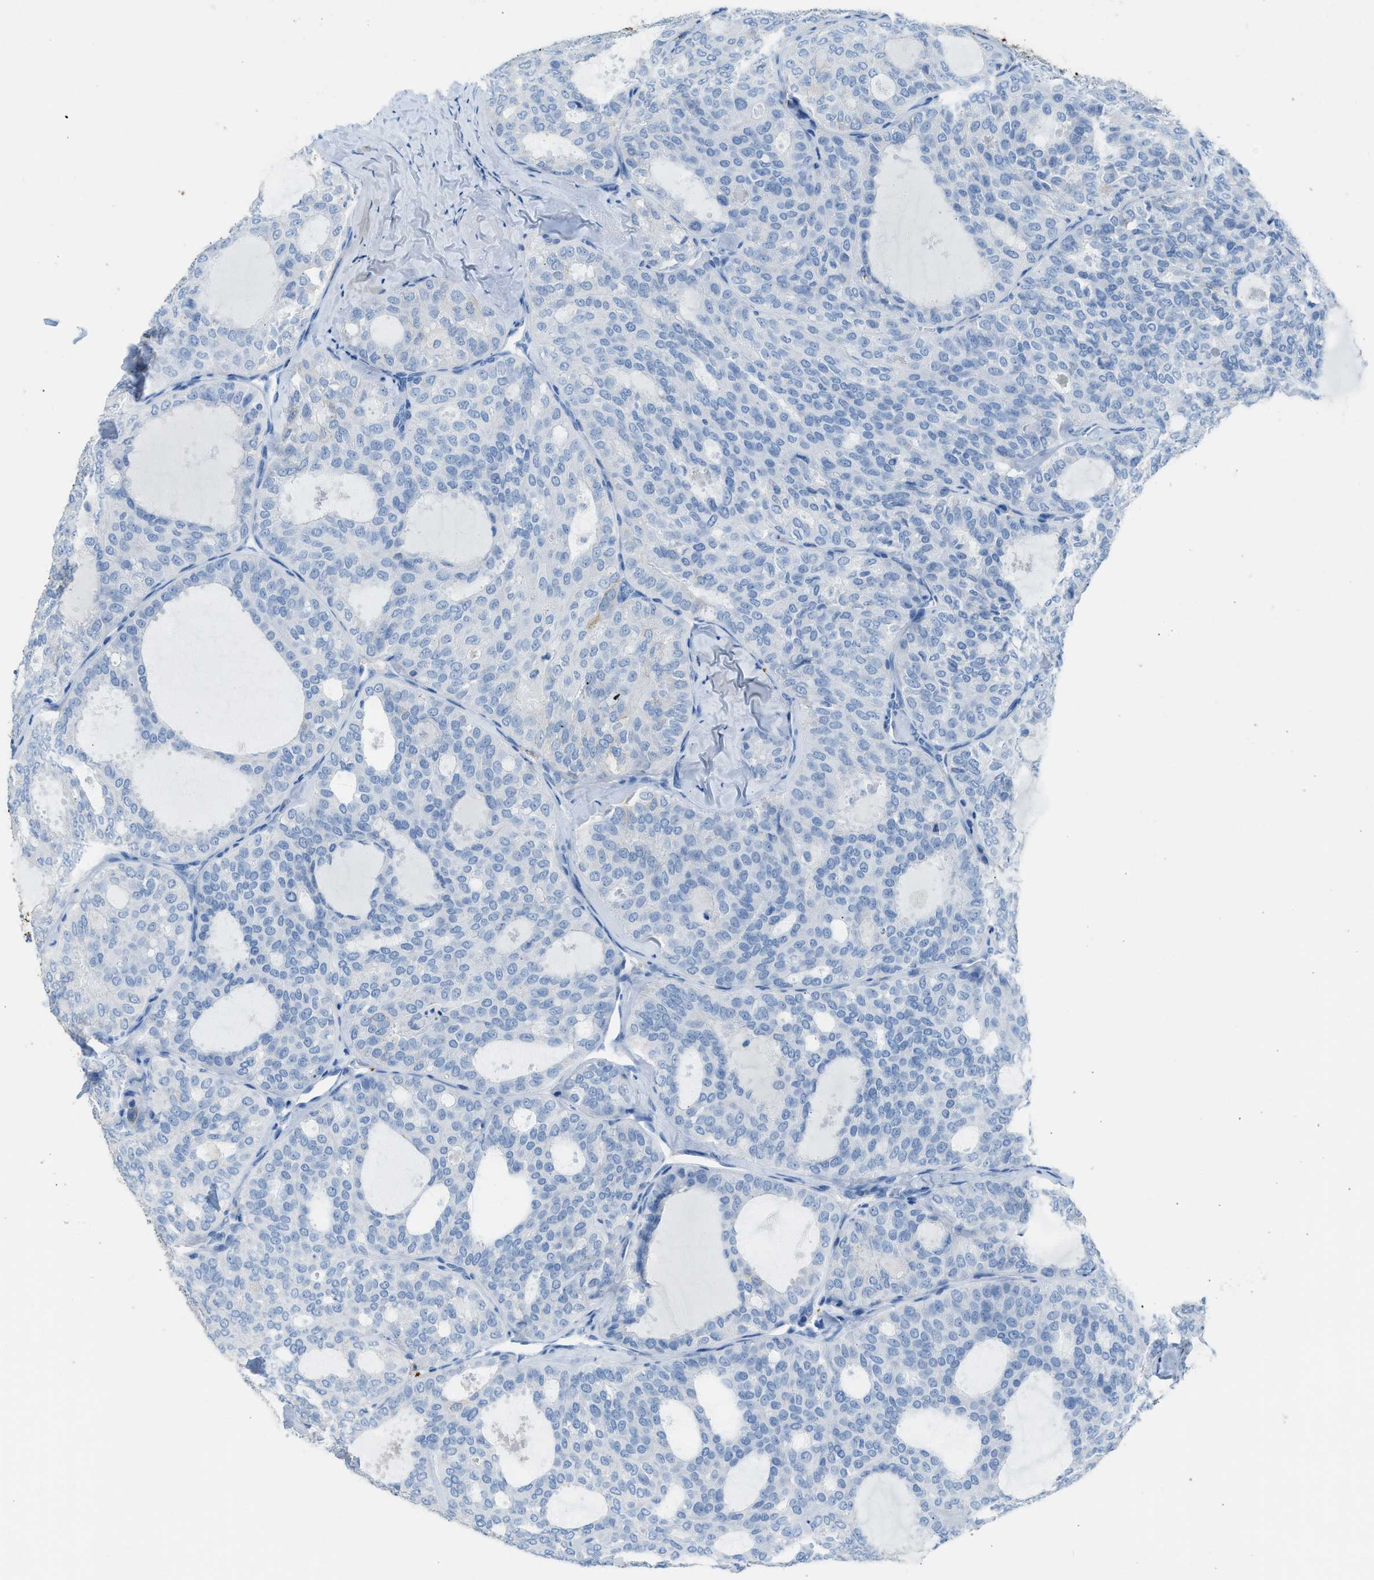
{"staining": {"intensity": "negative", "quantity": "none", "location": "none"}, "tissue": "thyroid cancer", "cell_type": "Tumor cells", "image_type": "cancer", "snomed": [{"axis": "morphology", "description": "Follicular adenoma carcinoma, NOS"}, {"axis": "topography", "description": "Thyroid gland"}], "caption": "Tumor cells are negative for brown protein staining in thyroid cancer. The staining is performed using DAB brown chromogen with nuclei counter-stained in using hematoxylin.", "gene": "FAIM2", "patient": {"sex": "male", "age": 75}}